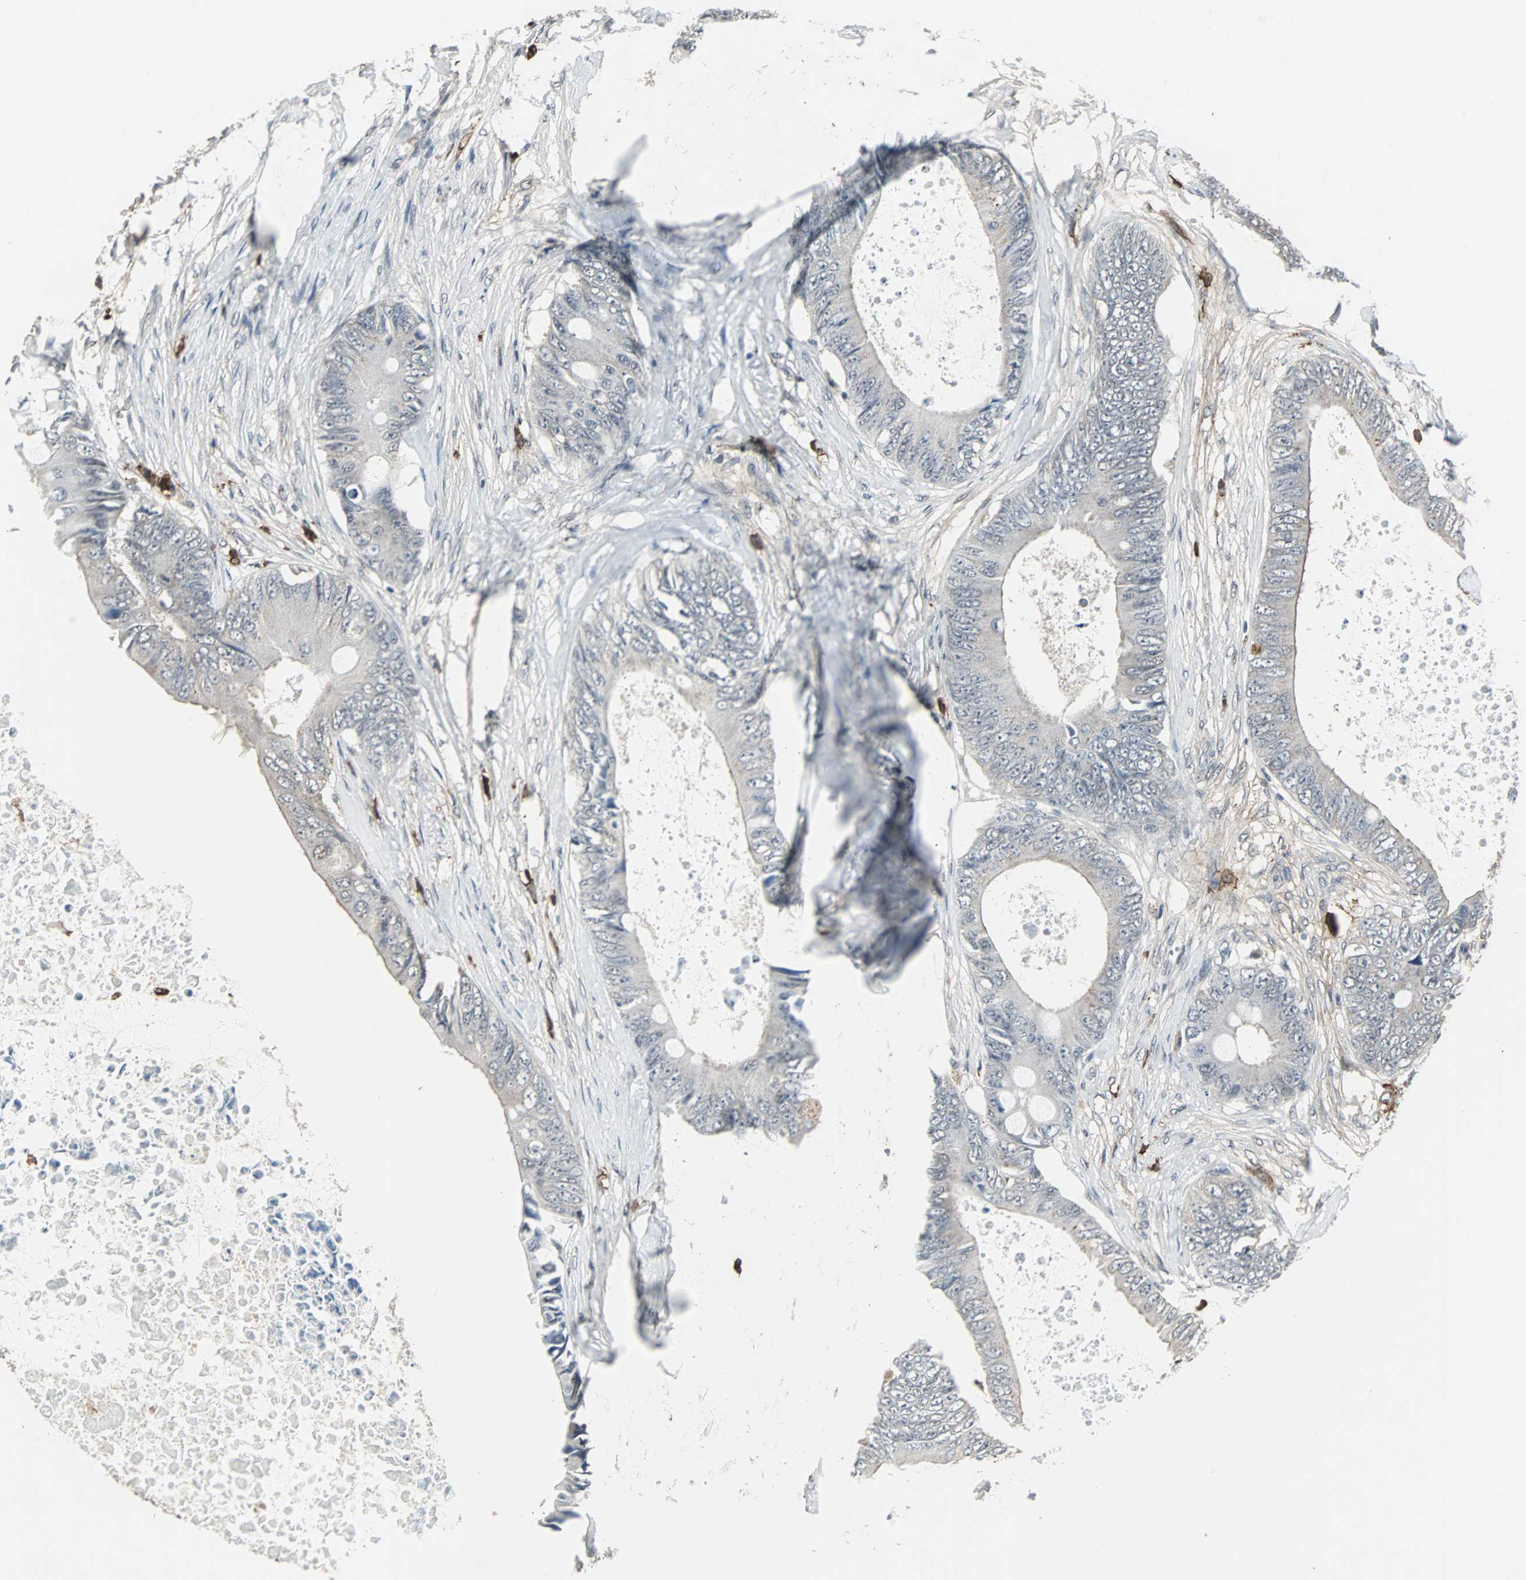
{"staining": {"intensity": "negative", "quantity": "none", "location": "none"}, "tissue": "colorectal cancer", "cell_type": "Tumor cells", "image_type": "cancer", "snomed": [{"axis": "morphology", "description": "Normal tissue, NOS"}, {"axis": "morphology", "description": "Adenocarcinoma, NOS"}, {"axis": "topography", "description": "Rectum"}, {"axis": "topography", "description": "Peripheral nerve tissue"}], "caption": "High power microscopy micrograph of an immunohistochemistry (IHC) image of colorectal cancer (adenocarcinoma), revealing no significant staining in tumor cells.", "gene": "MKX", "patient": {"sex": "female", "age": 77}}